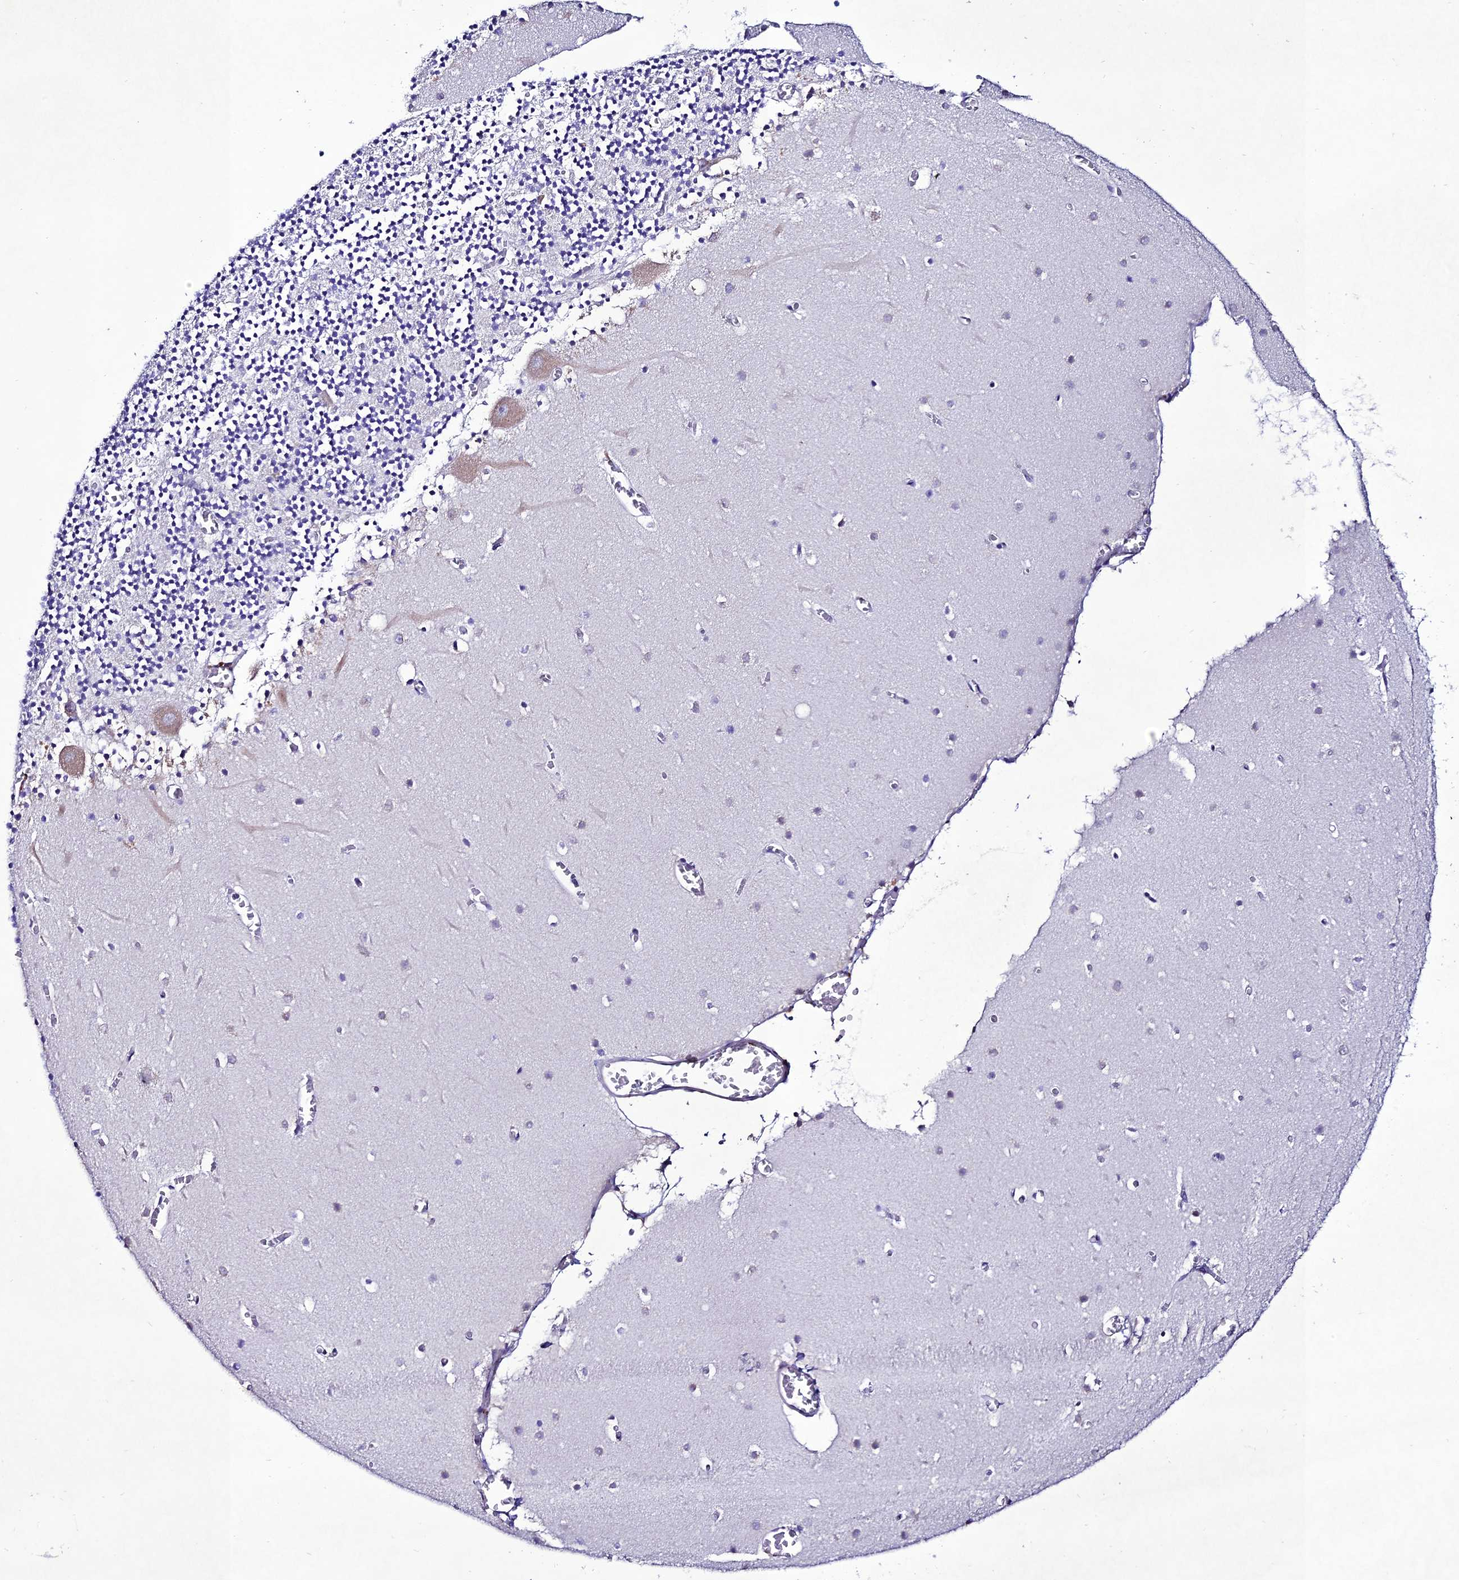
{"staining": {"intensity": "negative", "quantity": "none", "location": "none"}, "tissue": "cerebellum", "cell_type": "Cells in granular layer", "image_type": "normal", "snomed": [{"axis": "morphology", "description": "Normal tissue, NOS"}, {"axis": "topography", "description": "Cerebellum"}], "caption": "The image reveals no significant staining in cells in granular layer of cerebellum.", "gene": "OR51Q1", "patient": {"sex": "female", "age": 28}}